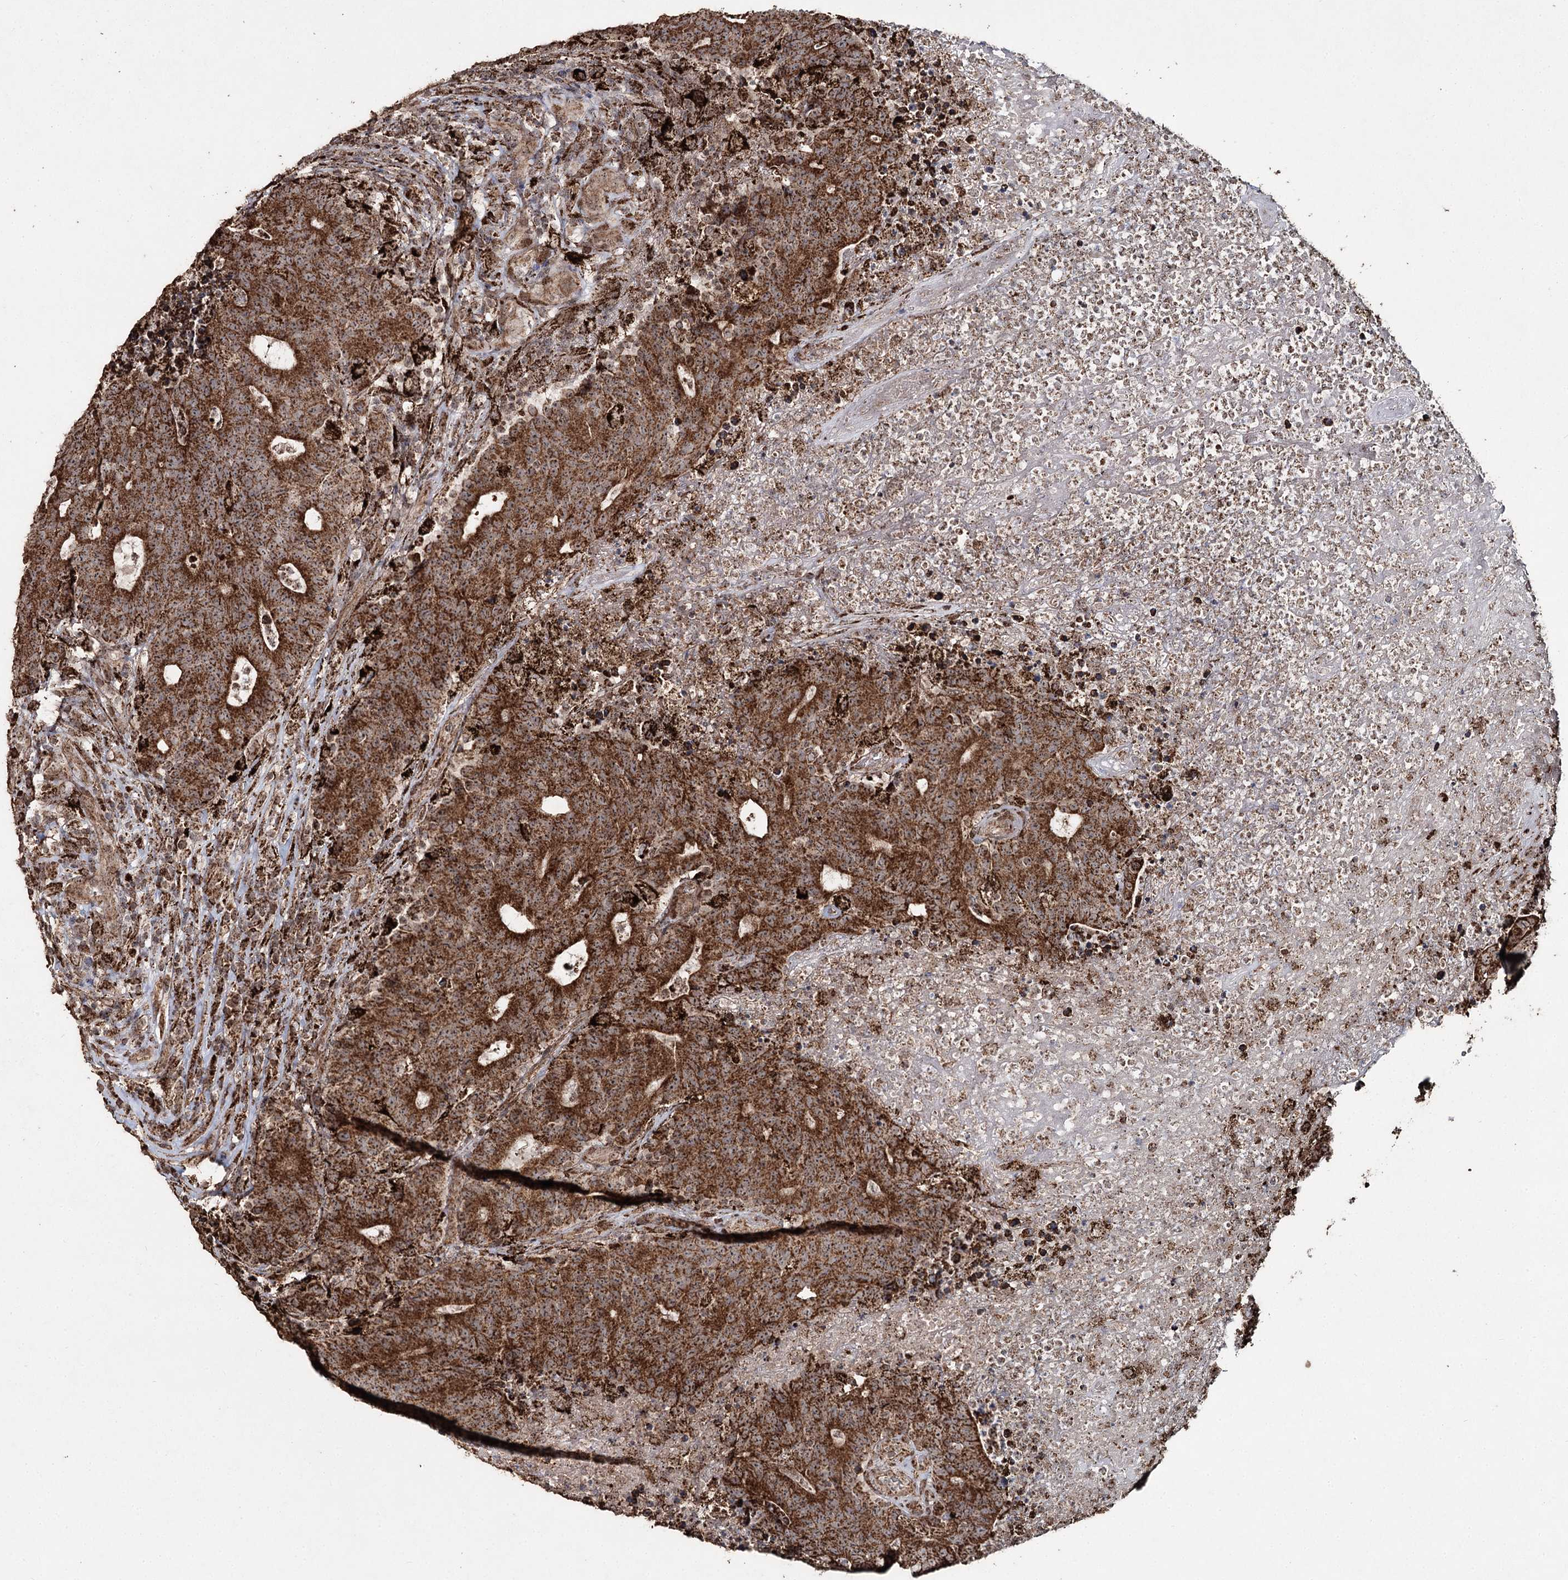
{"staining": {"intensity": "strong", "quantity": ">75%", "location": "cytoplasmic/membranous"}, "tissue": "colorectal cancer", "cell_type": "Tumor cells", "image_type": "cancer", "snomed": [{"axis": "morphology", "description": "Adenocarcinoma, NOS"}, {"axis": "topography", "description": "Colon"}], "caption": "This is a photomicrograph of immunohistochemistry (IHC) staining of colorectal adenocarcinoma, which shows strong expression in the cytoplasmic/membranous of tumor cells.", "gene": "SLF2", "patient": {"sex": "female", "age": 75}}